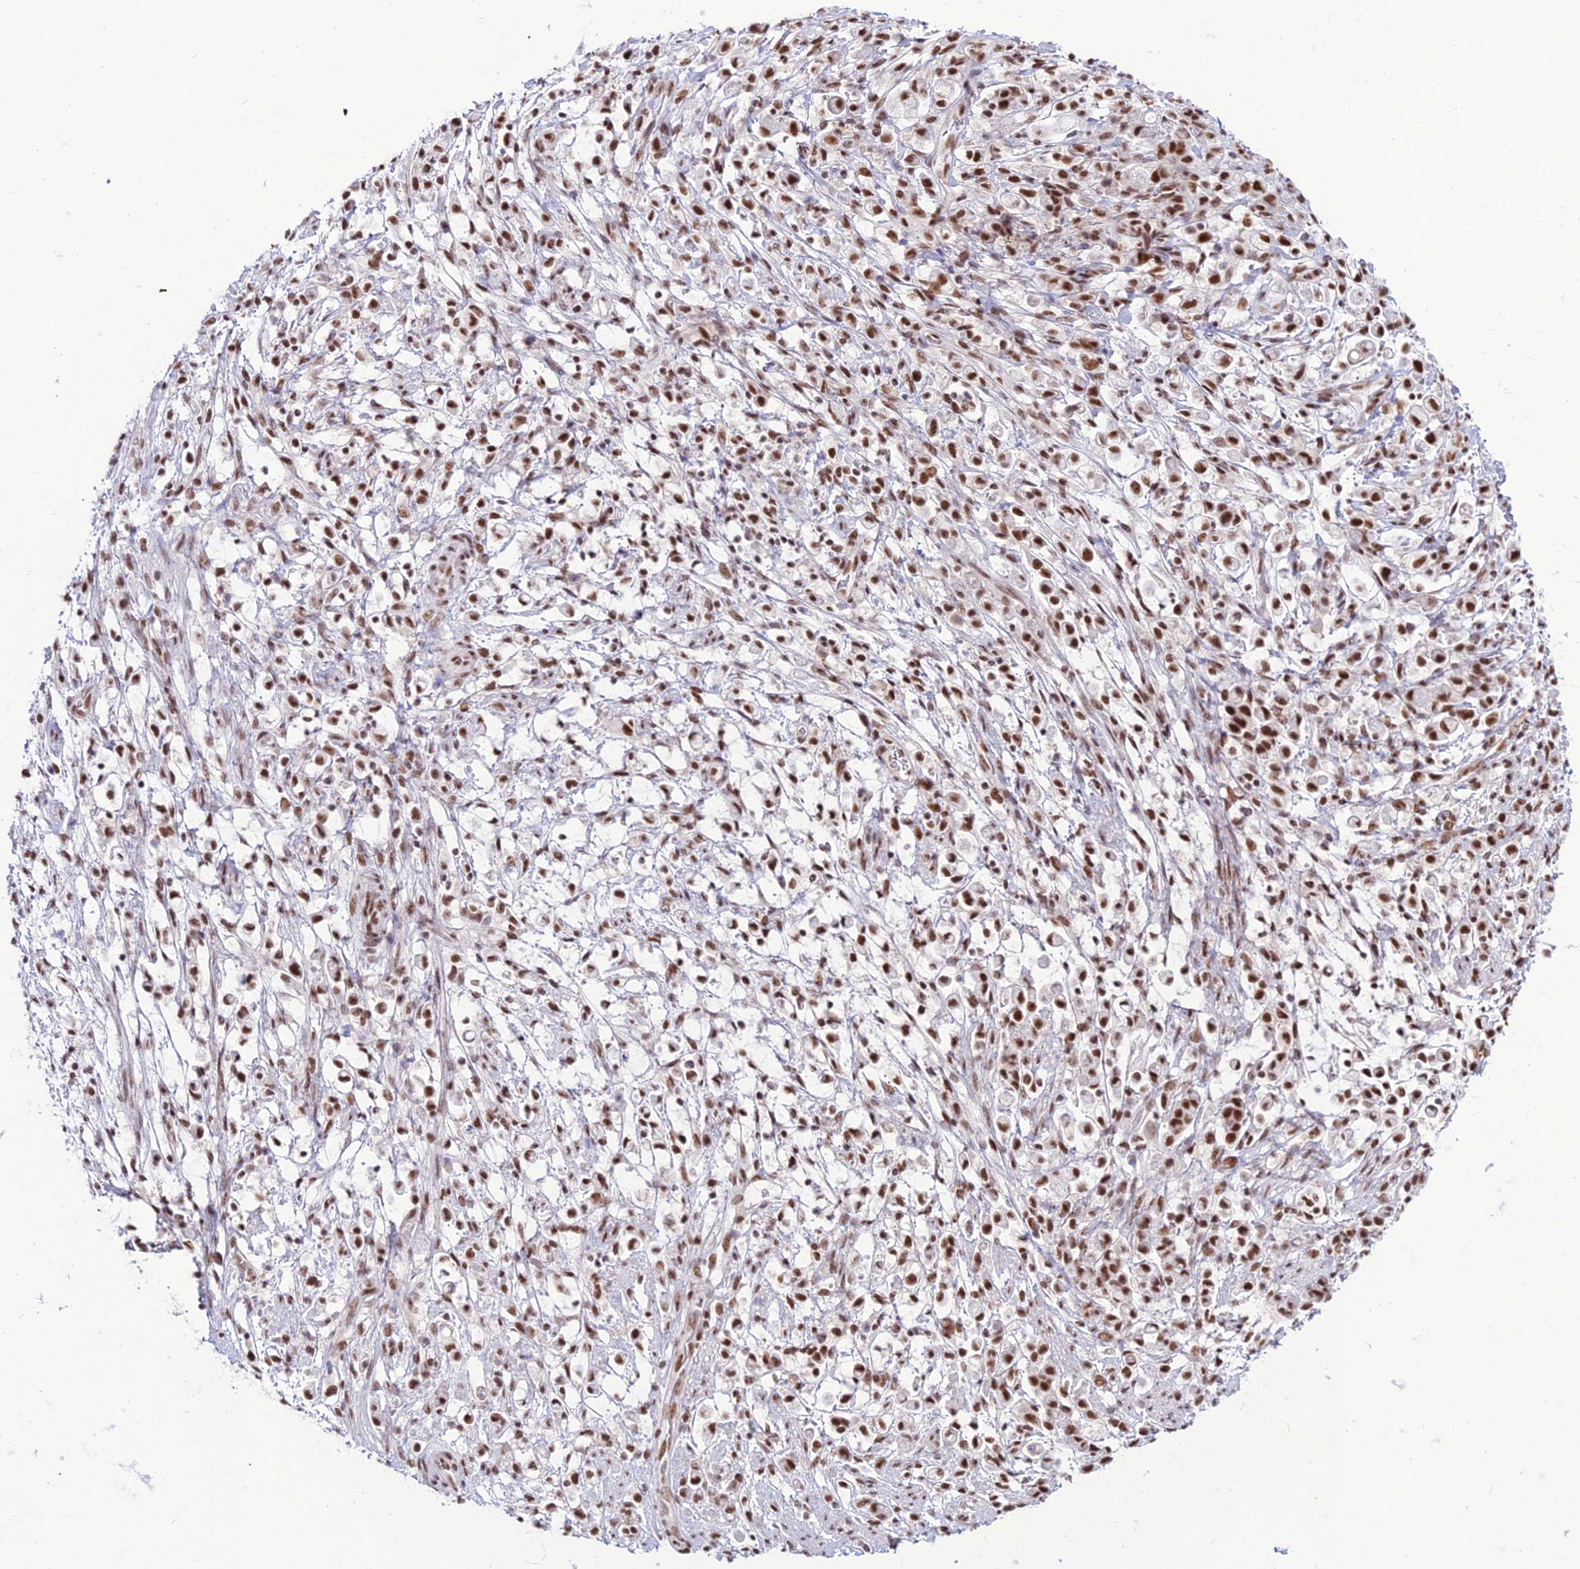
{"staining": {"intensity": "strong", "quantity": ">75%", "location": "nuclear"}, "tissue": "stomach cancer", "cell_type": "Tumor cells", "image_type": "cancer", "snomed": [{"axis": "morphology", "description": "Adenocarcinoma, NOS"}, {"axis": "topography", "description": "Stomach"}], "caption": "This histopathology image reveals stomach cancer stained with immunohistochemistry (IHC) to label a protein in brown. The nuclear of tumor cells show strong positivity for the protein. Nuclei are counter-stained blue.", "gene": "RBM12", "patient": {"sex": "female", "age": 60}}